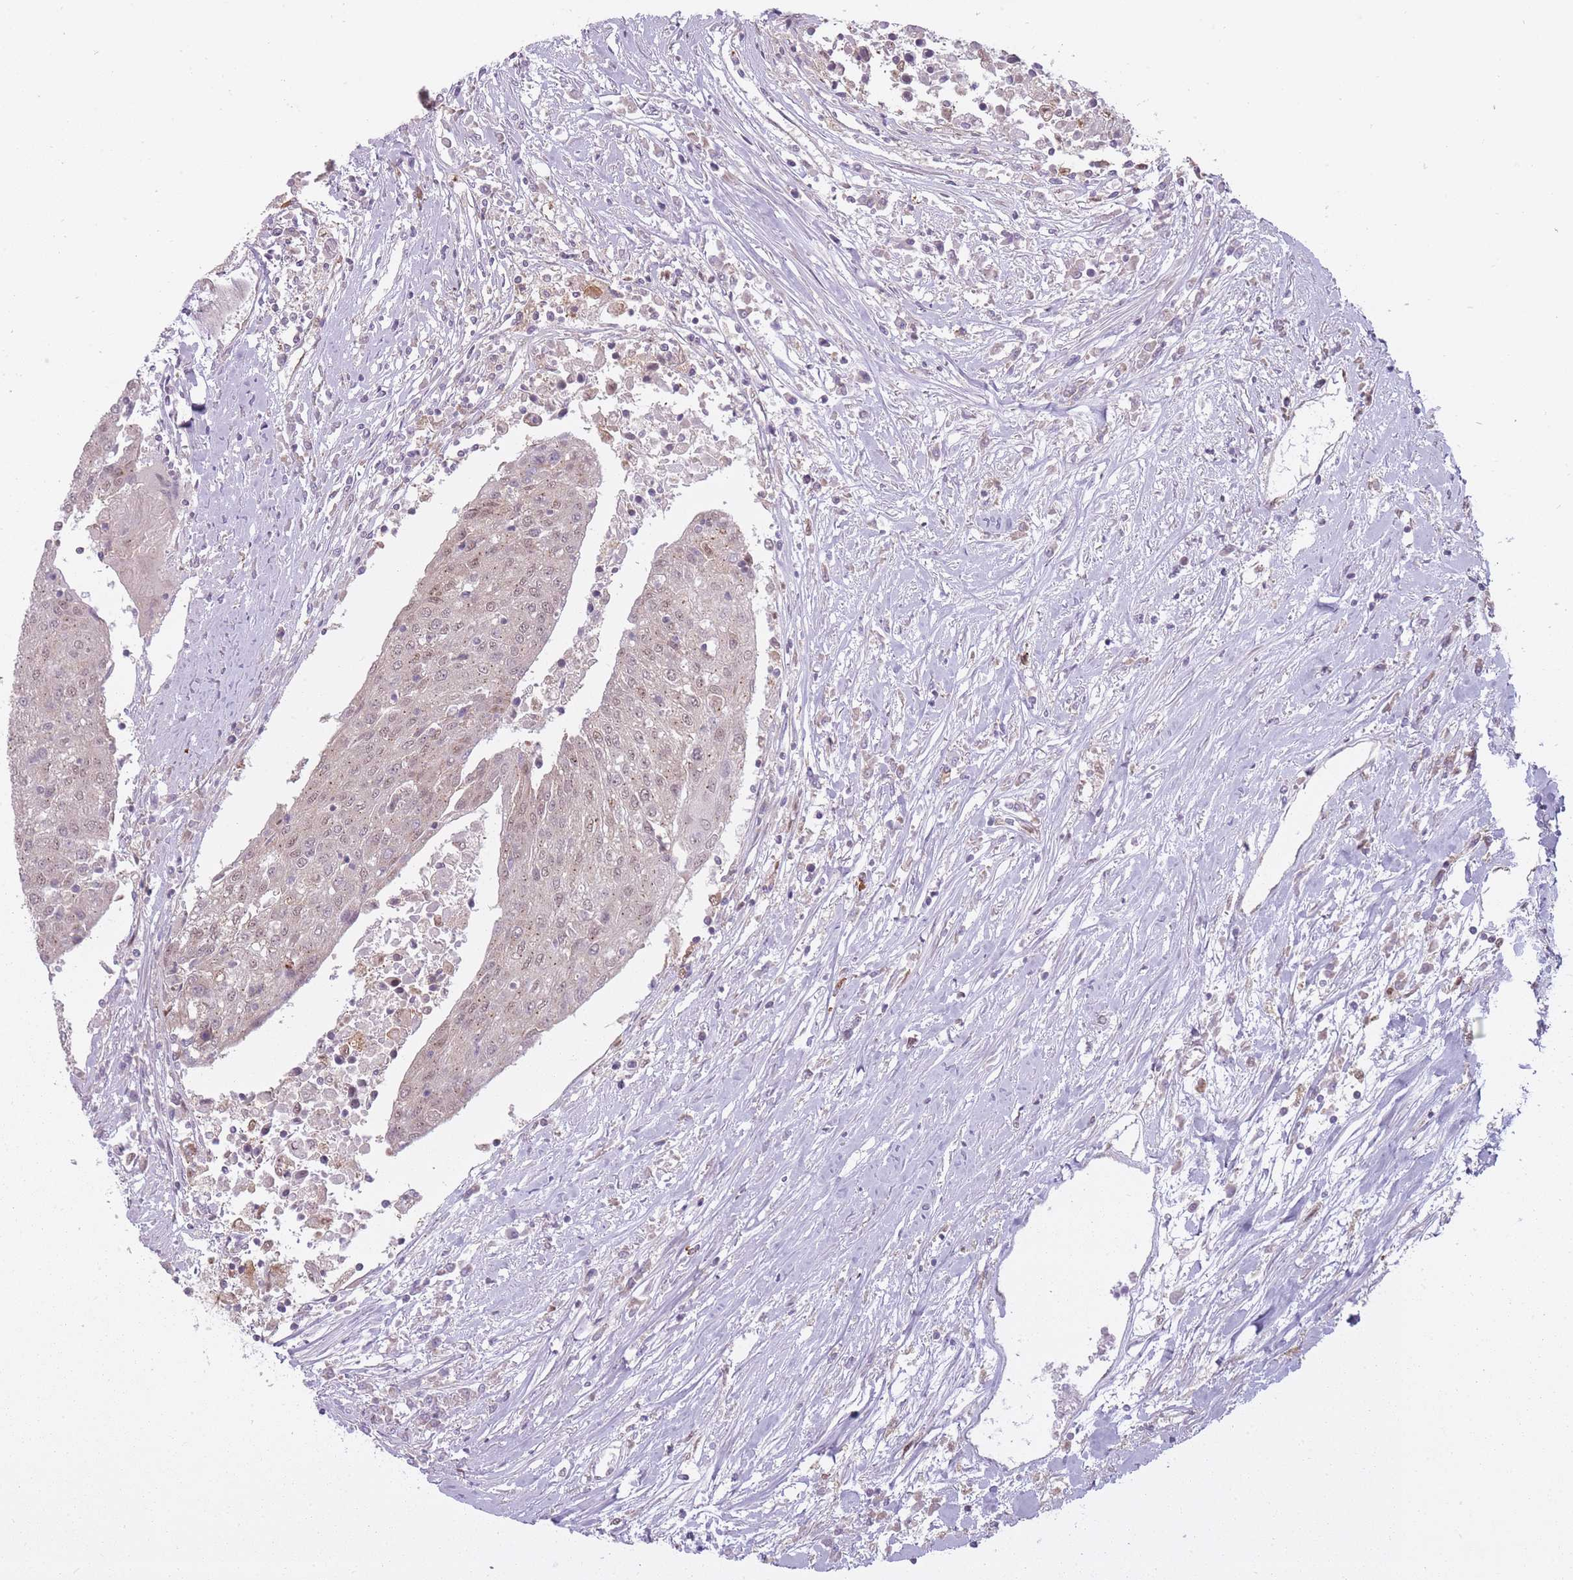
{"staining": {"intensity": "weak", "quantity": "25%-75%", "location": "nuclear"}, "tissue": "urothelial cancer", "cell_type": "Tumor cells", "image_type": "cancer", "snomed": [{"axis": "morphology", "description": "Urothelial carcinoma, High grade"}, {"axis": "topography", "description": "Urinary bladder"}], "caption": "High-grade urothelial carcinoma stained with a protein marker demonstrates weak staining in tumor cells.", "gene": "LGALS9", "patient": {"sex": "female", "age": 85}}